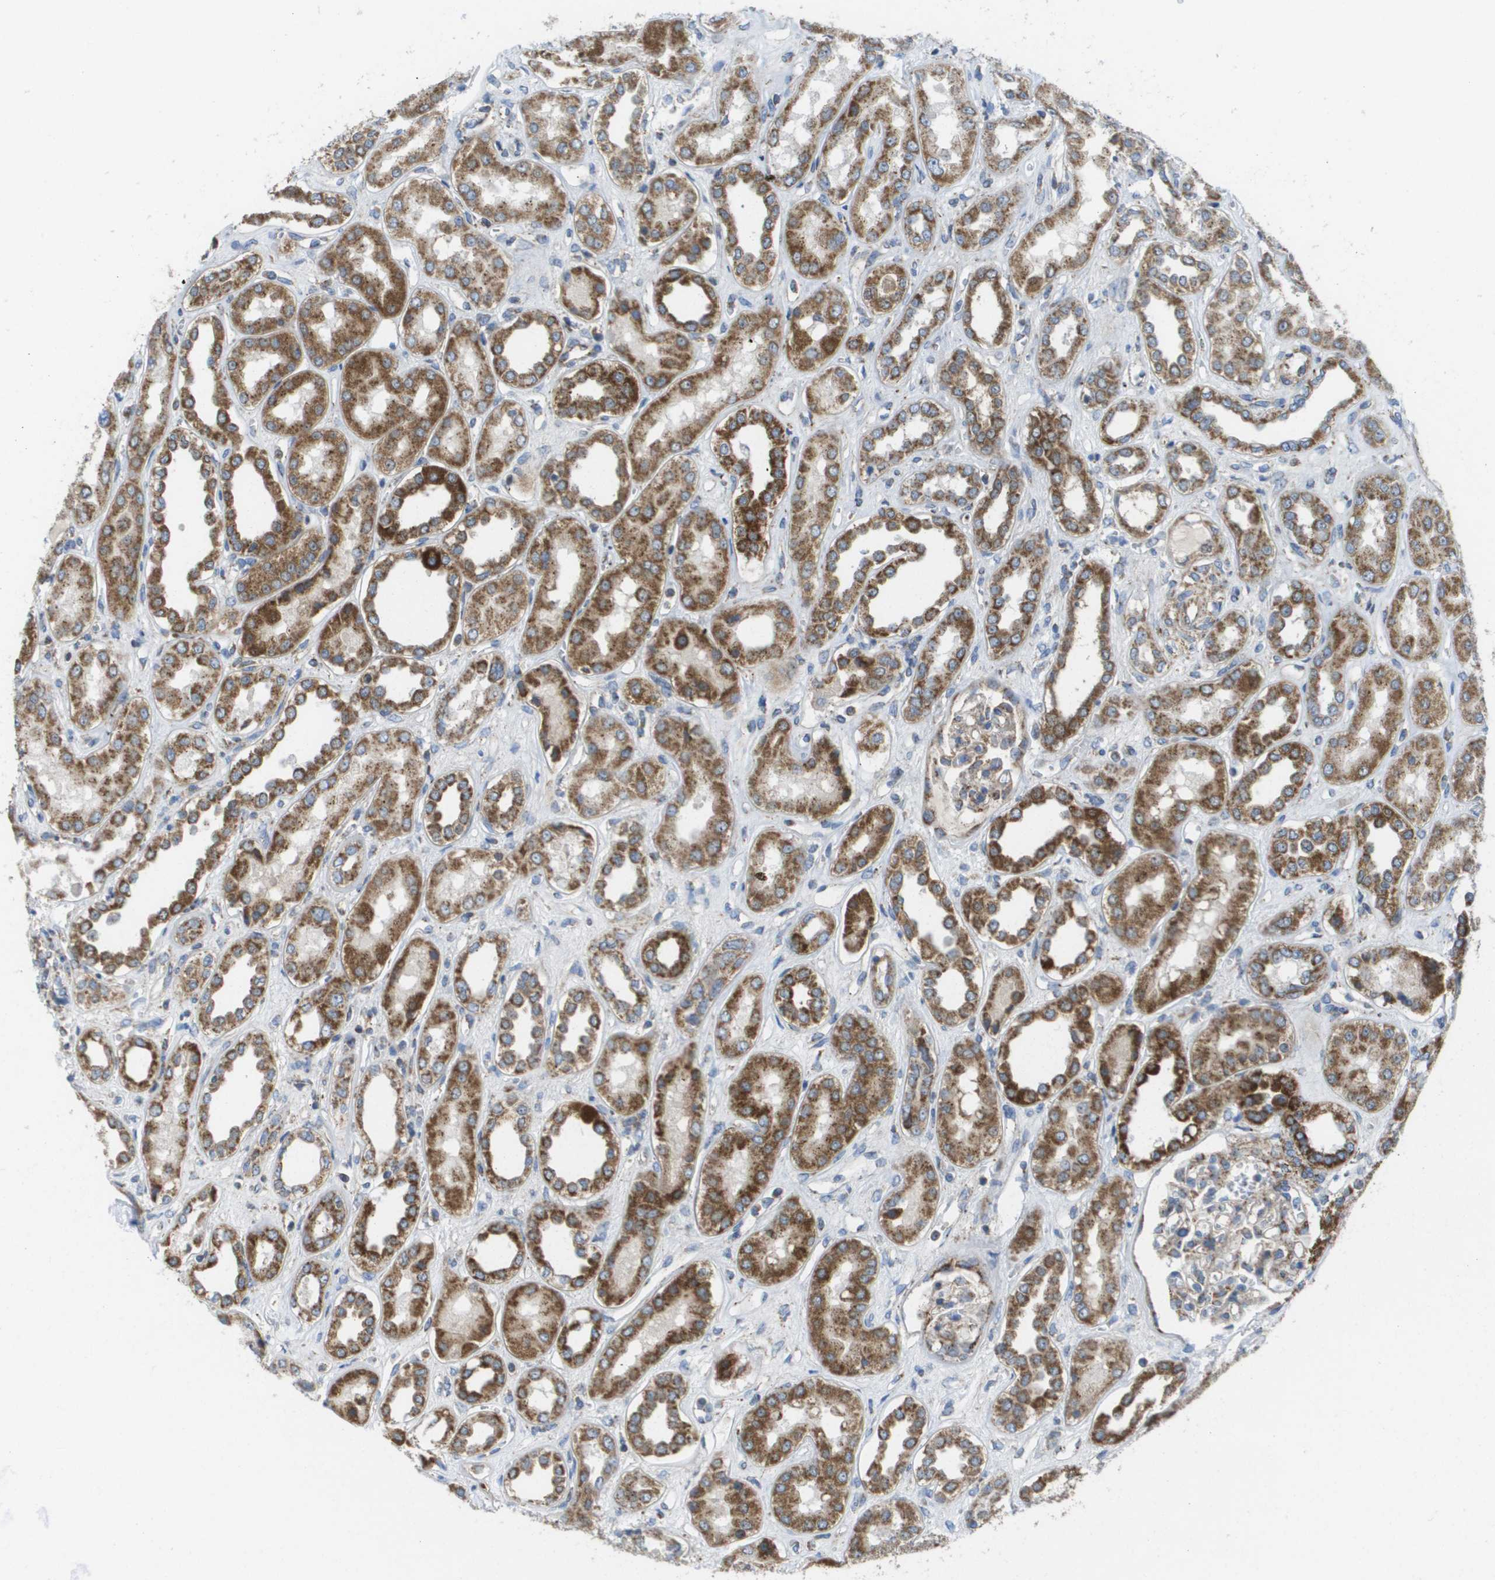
{"staining": {"intensity": "weak", "quantity": ">75%", "location": "cytoplasmic/membranous"}, "tissue": "kidney", "cell_type": "Cells in glomeruli", "image_type": "normal", "snomed": [{"axis": "morphology", "description": "Normal tissue, NOS"}, {"axis": "topography", "description": "Kidney"}], "caption": "IHC image of benign human kidney stained for a protein (brown), which reveals low levels of weak cytoplasmic/membranous positivity in approximately >75% of cells in glomeruli.", "gene": "FIS1", "patient": {"sex": "male", "age": 59}}